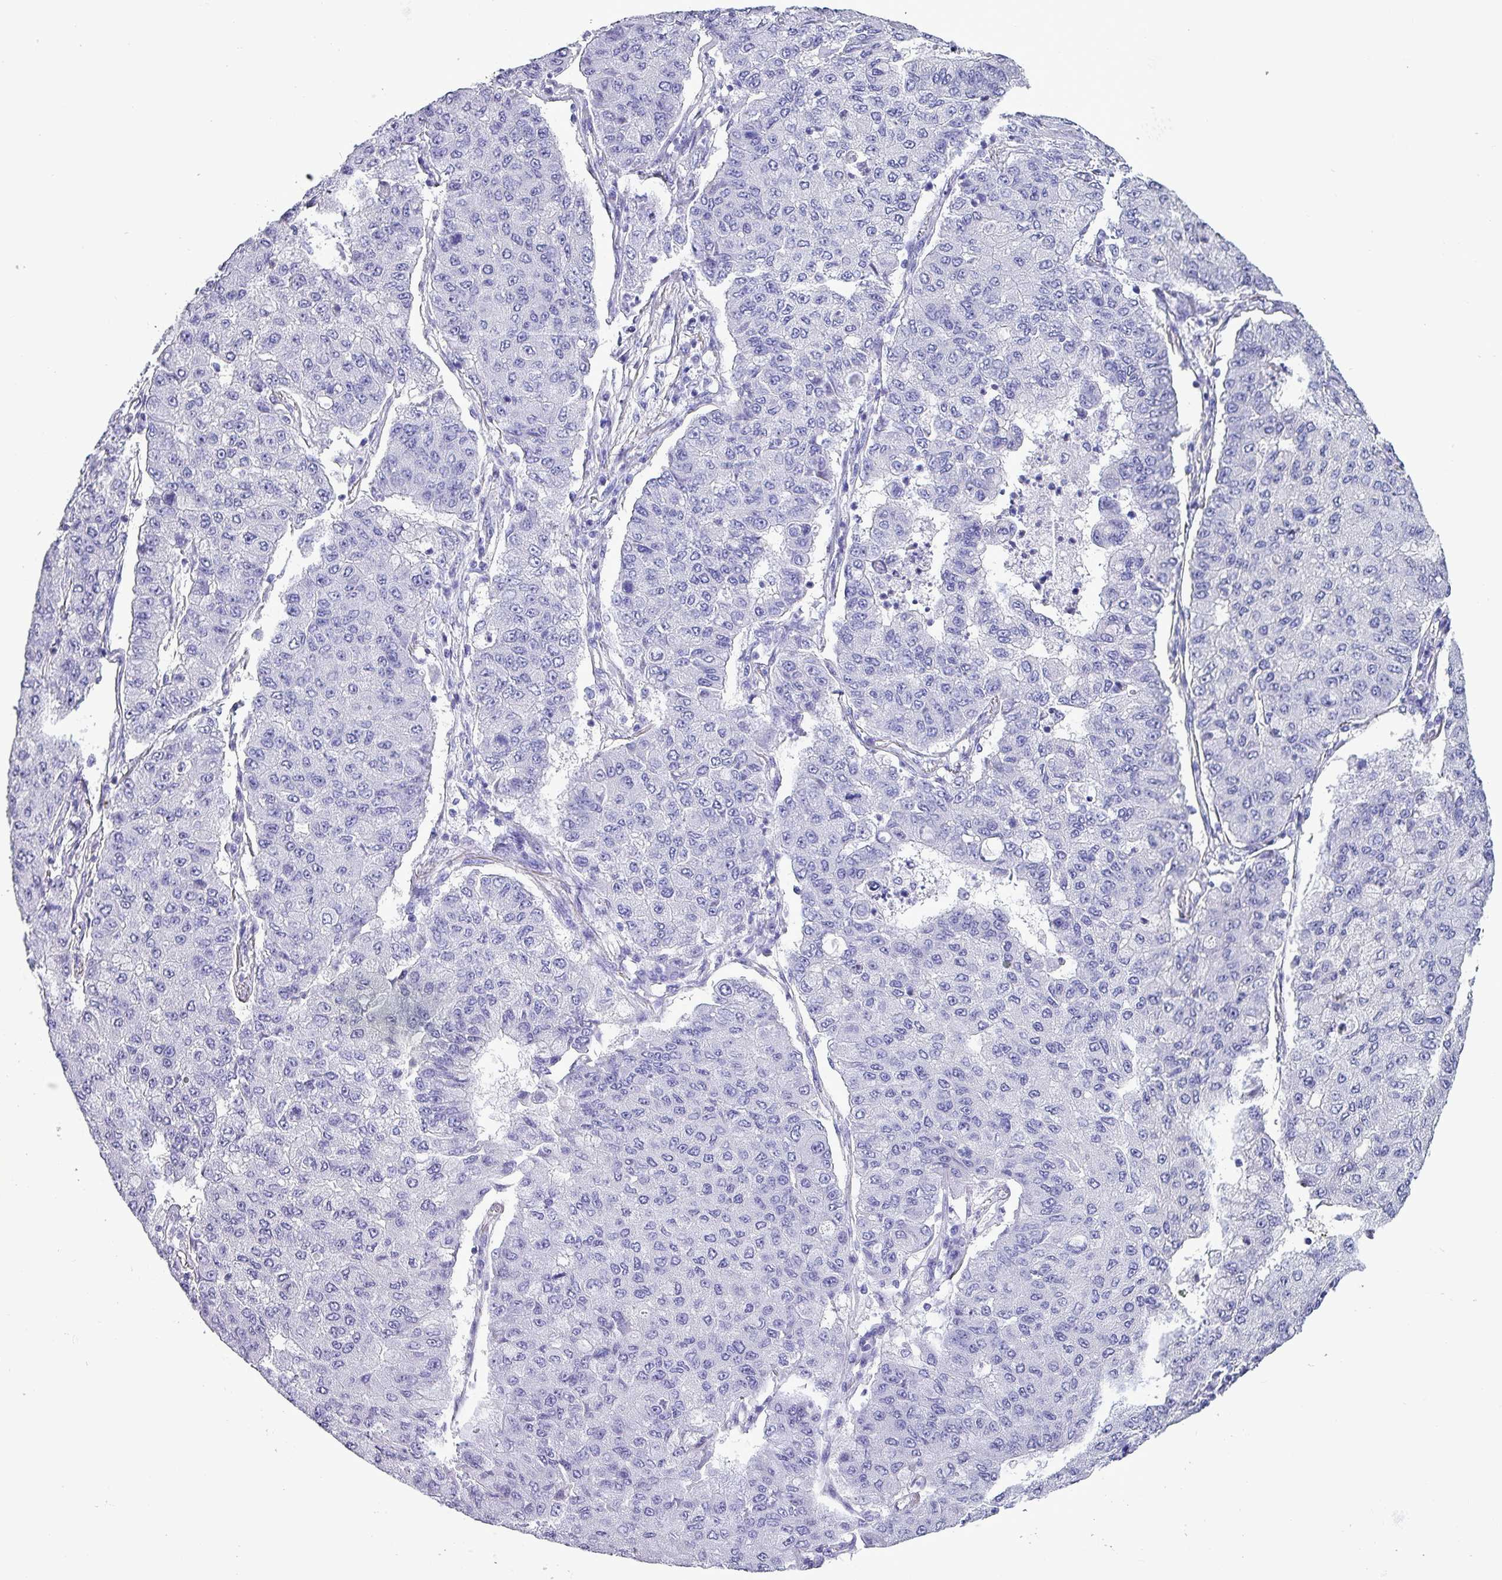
{"staining": {"intensity": "negative", "quantity": "none", "location": "none"}, "tissue": "lung cancer", "cell_type": "Tumor cells", "image_type": "cancer", "snomed": [{"axis": "morphology", "description": "Squamous cell carcinoma, NOS"}, {"axis": "topography", "description": "Lung"}], "caption": "This is an immunohistochemistry photomicrograph of squamous cell carcinoma (lung). There is no staining in tumor cells.", "gene": "KRT6C", "patient": {"sex": "male", "age": 74}}